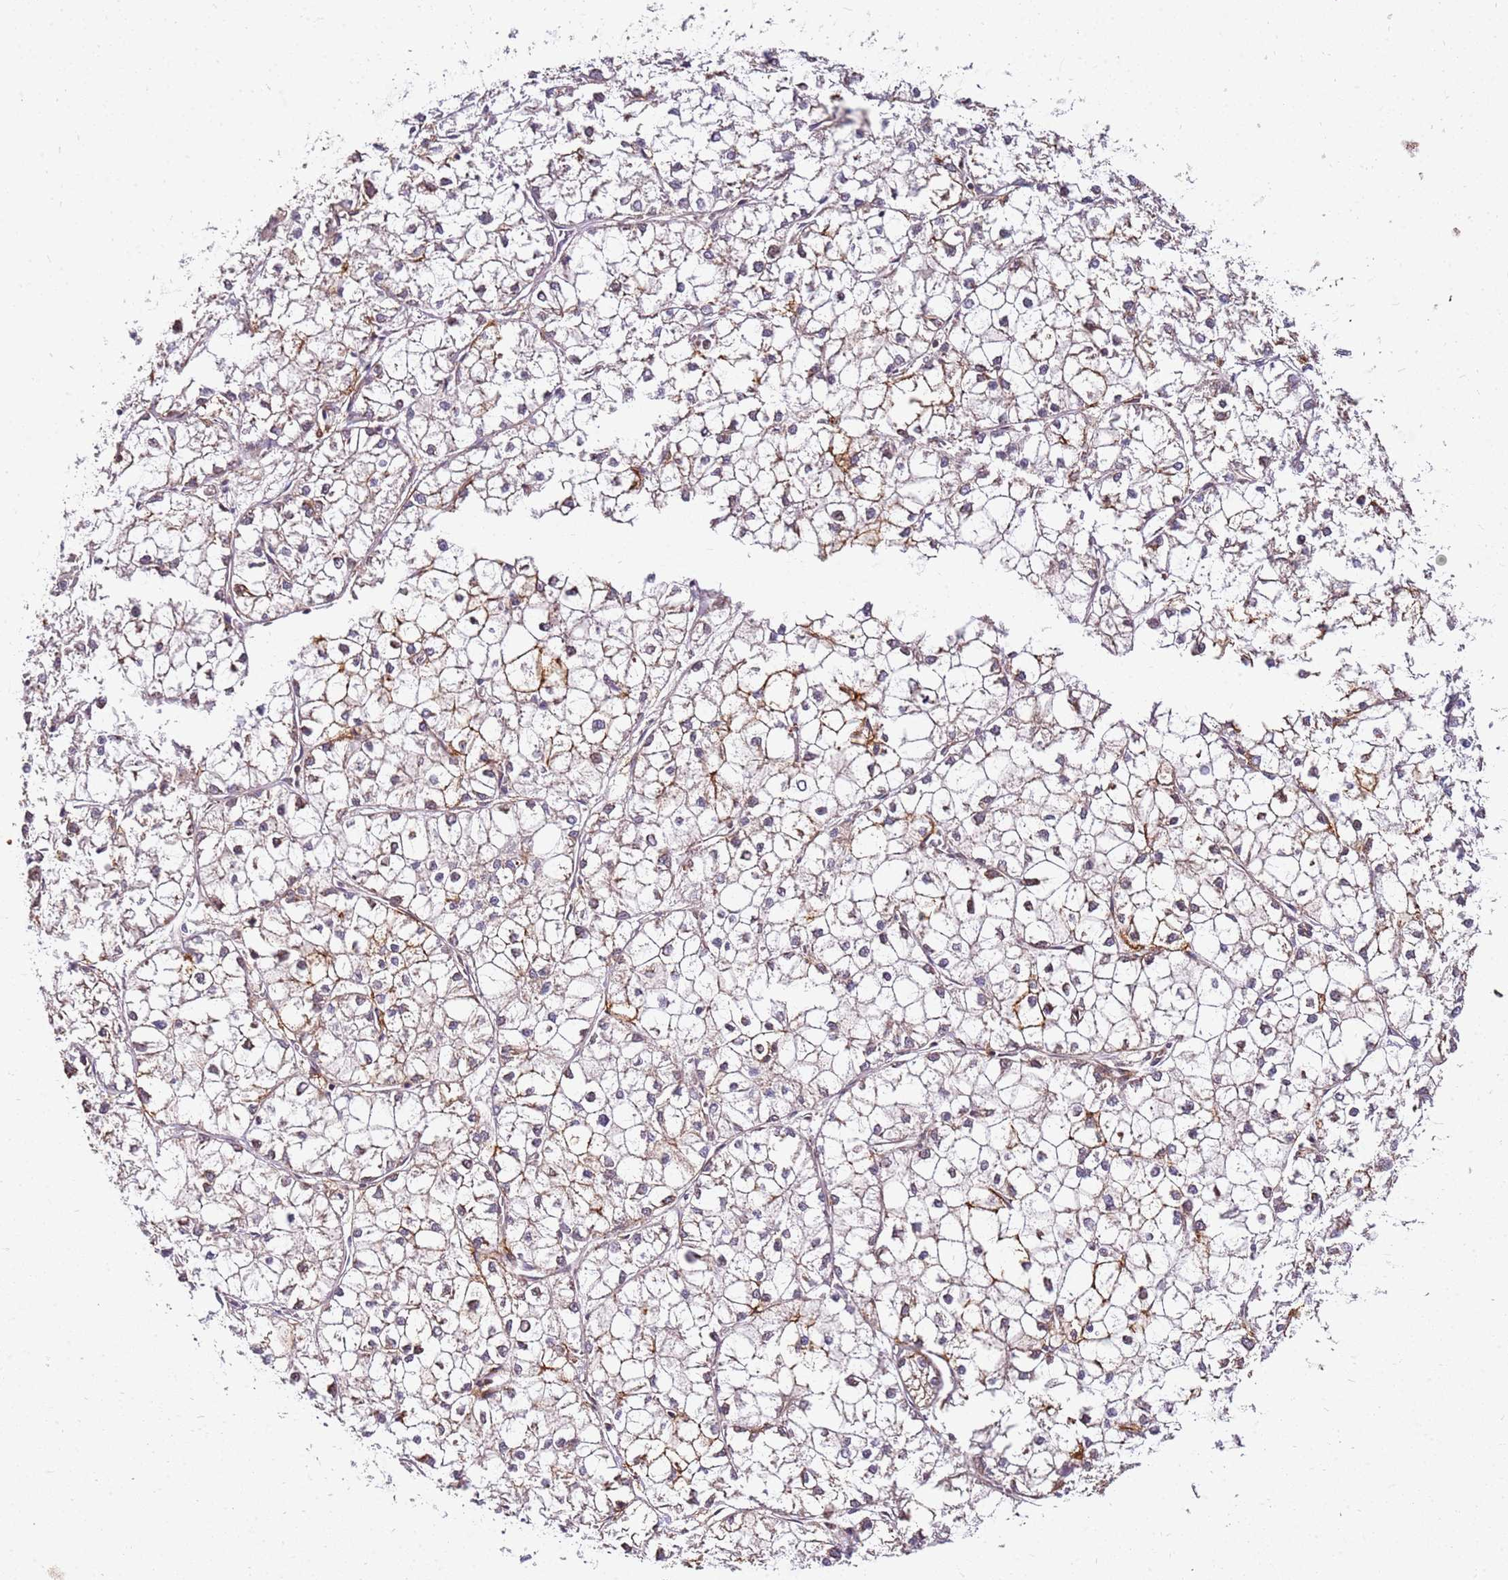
{"staining": {"intensity": "negative", "quantity": "none", "location": "none"}, "tissue": "liver cancer", "cell_type": "Tumor cells", "image_type": "cancer", "snomed": [{"axis": "morphology", "description": "Carcinoma, Hepatocellular, NOS"}, {"axis": "topography", "description": "Liver"}], "caption": "A high-resolution photomicrograph shows IHC staining of liver cancer, which exhibits no significant positivity in tumor cells.", "gene": "PIH1D1", "patient": {"sex": "female", "age": 43}}